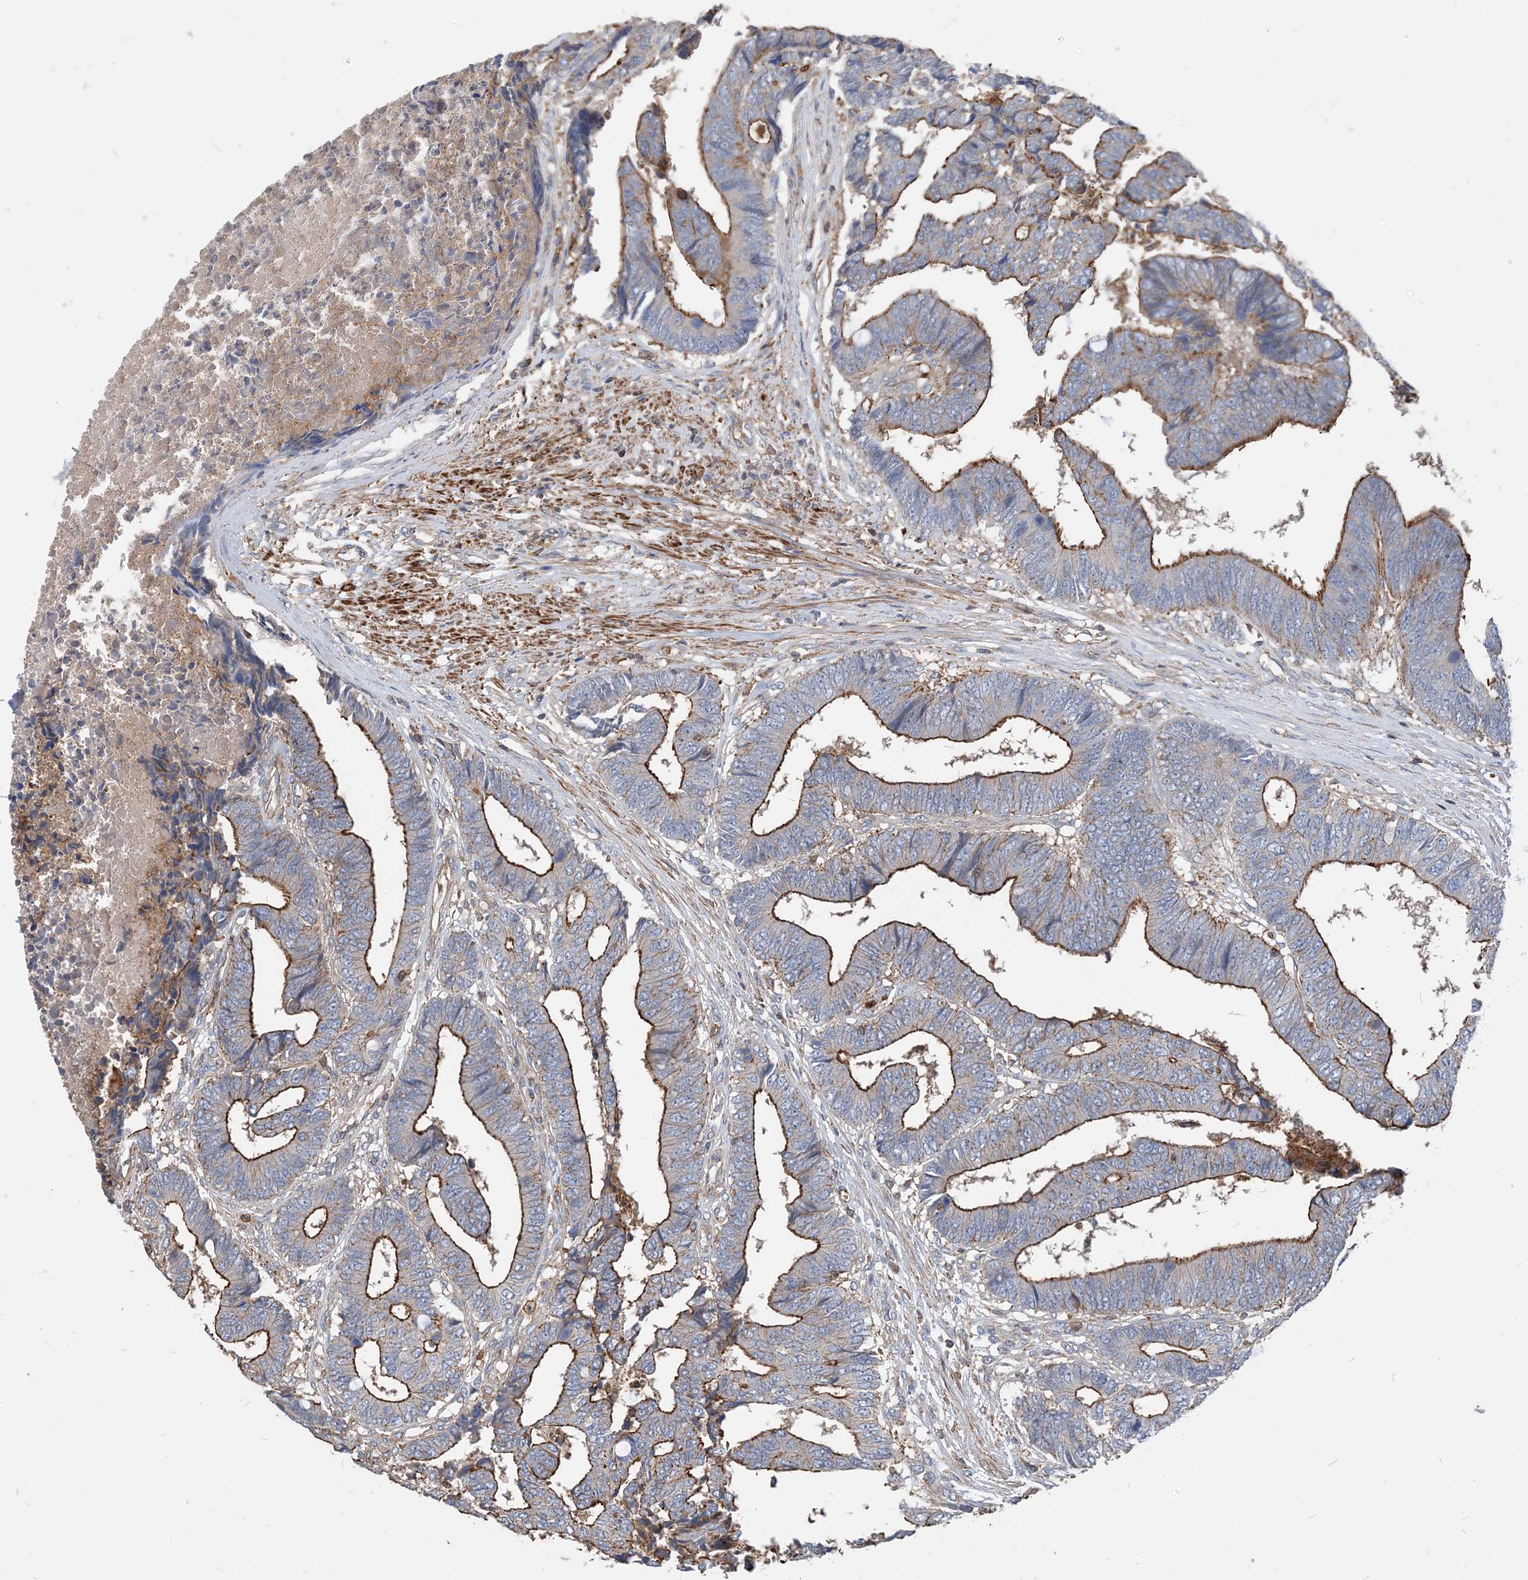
{"staining": {"intensity": "moderate", "quantity": "<25%", "location": "cytoplasmic/membranous"}, "tissue": "colorectal cancer", "cell_type": "Tumor cells", "image_type": "cancer", "snomed": [{"axis": "morphology", "description": "Adenocarcinoma, NOS"}, {"axis": "topography", "description": "Rectum"}], "caption": "Colorectal cancer (adenocarcinoma) stained with a protein marker displays moderate staining in tumor cells.", "gene": "PARVG", "patient": {"sex": "male", "age": 84}}